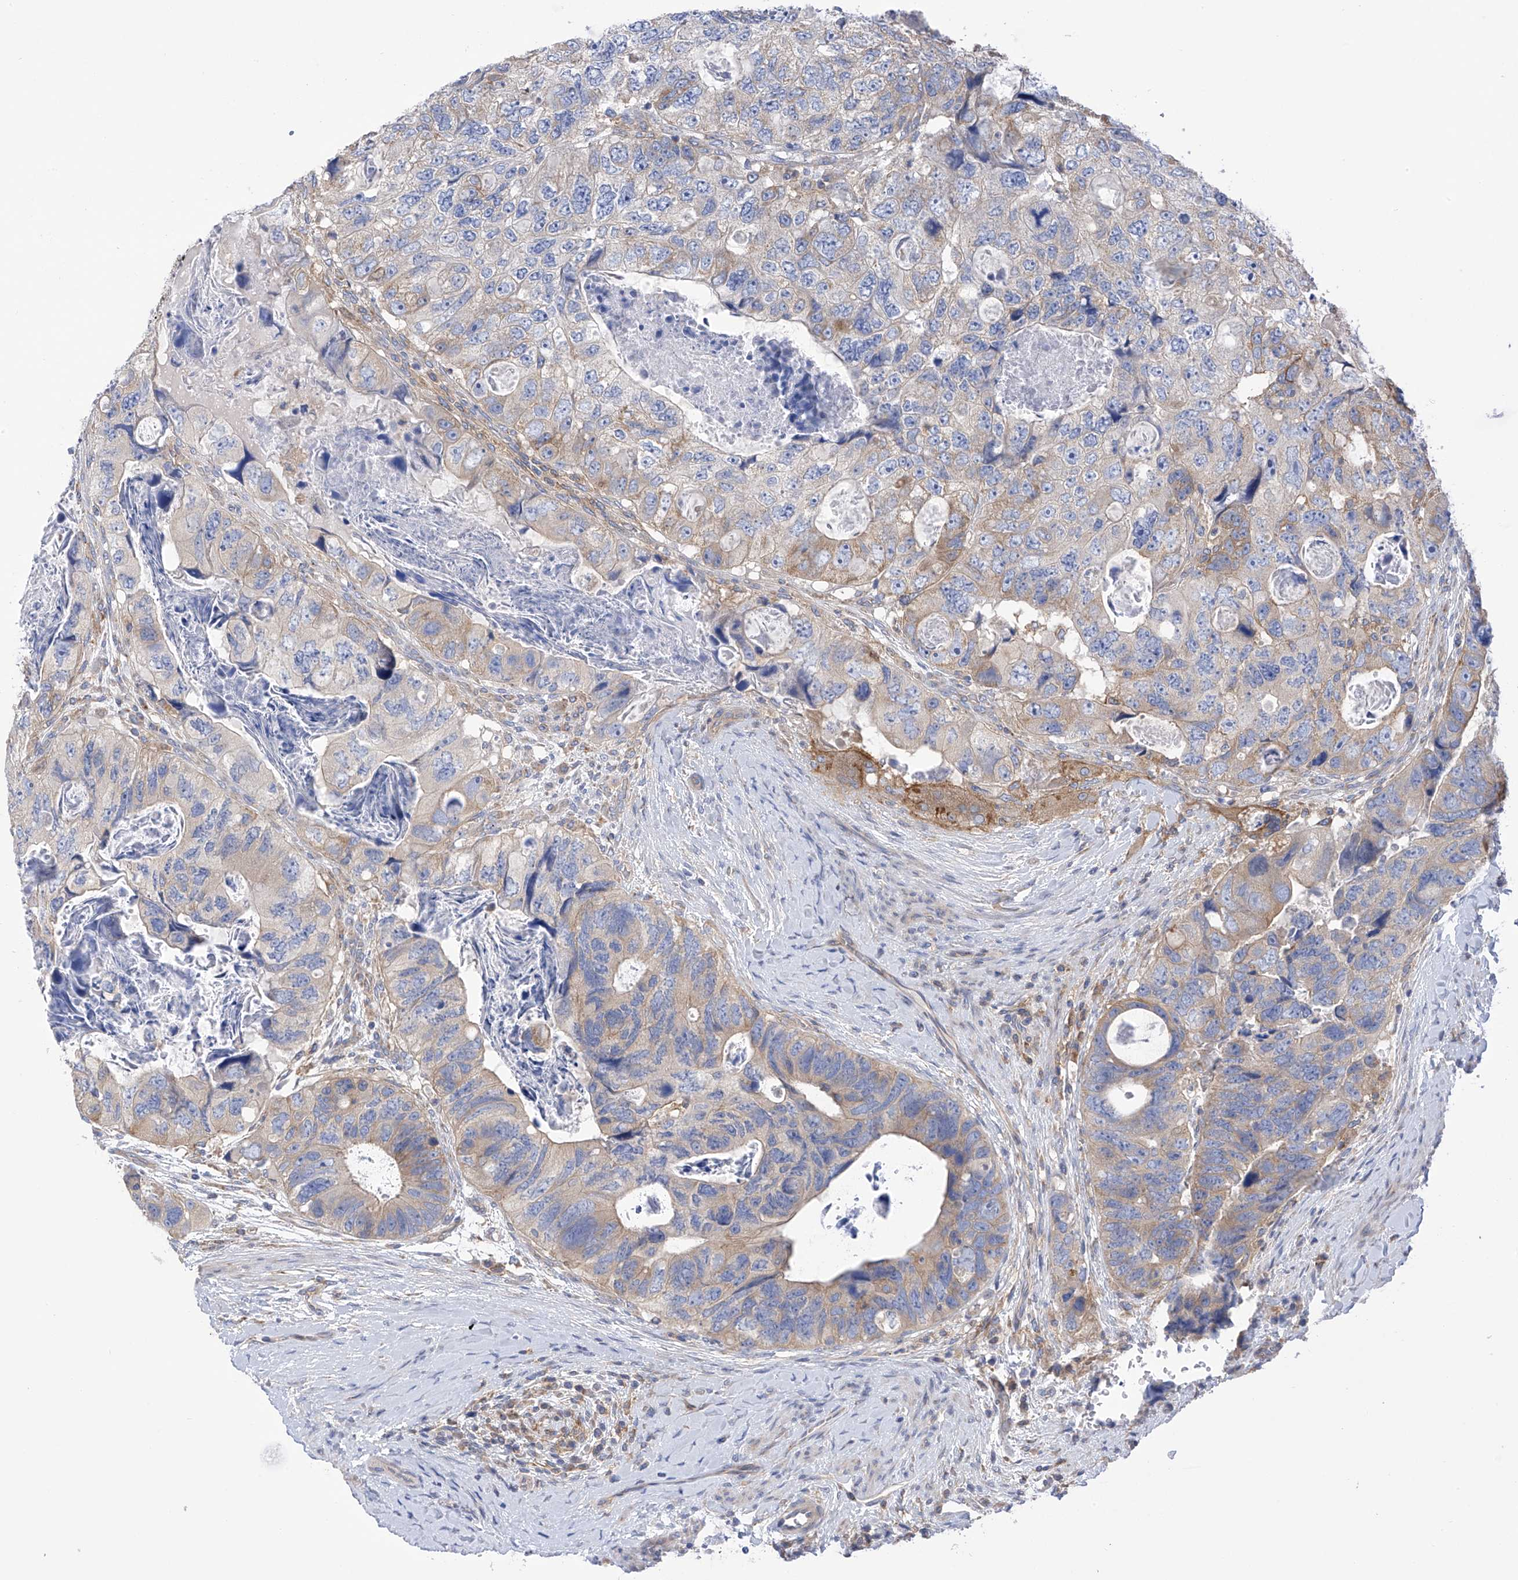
{"staining": {"intensity": "moderate", "quantity": "<25%", "location": "cytoplasmic/membranous"}, "tissue": "colorectal cancer", "cell_type": "Tumor cells", "image_type": "cancer", "snomed": [{"axis": "morphology", "description": "Adenocarcinoma, NOS"}, {"axis": "topography", "description": "Rectum"}], "caption": "Moderate cytoplasmic/membranous staining is seen in approximately <25% of tumor cells in colorectal adenocarcinoma.", "gene": "P2RX7", "patient": {"sex": "male", "age": 59}}